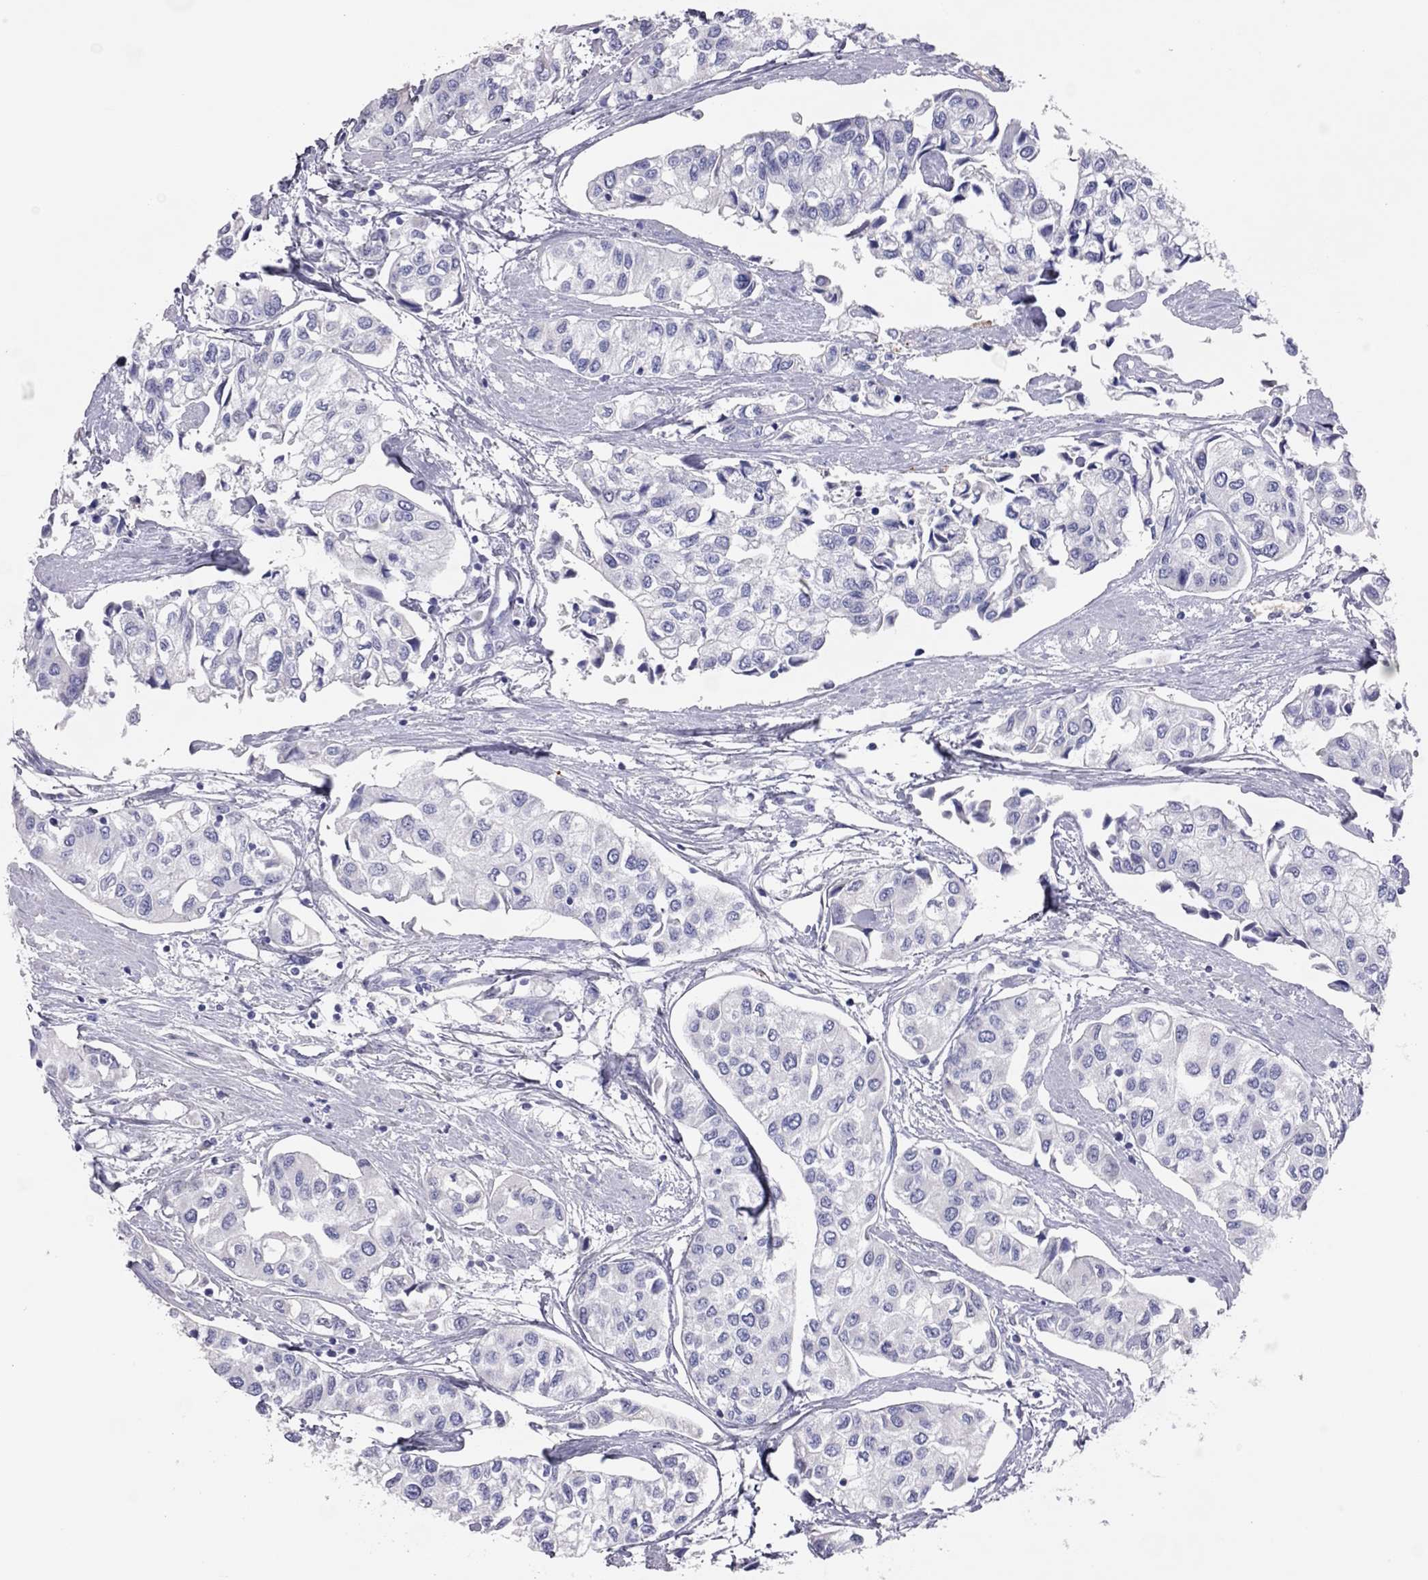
{"staining": {"intensity": "negative", "quantity": "none", "location": "none"}, "tissue": "urothelial cancer", "cell_type": "Tumor cells", "image_type": "cancer", "snomed": [{"axis": "morphology", "description": "Urothelial carcinoma, High grade"}, {"axis": "topography", "description": "Urinary bladder"}], "caption": "Immunohistochemistry of urothelial cancer shows no expression in tumor cells.", "gene": "RHD", "patient": {"sex": "male", "age": 73}}